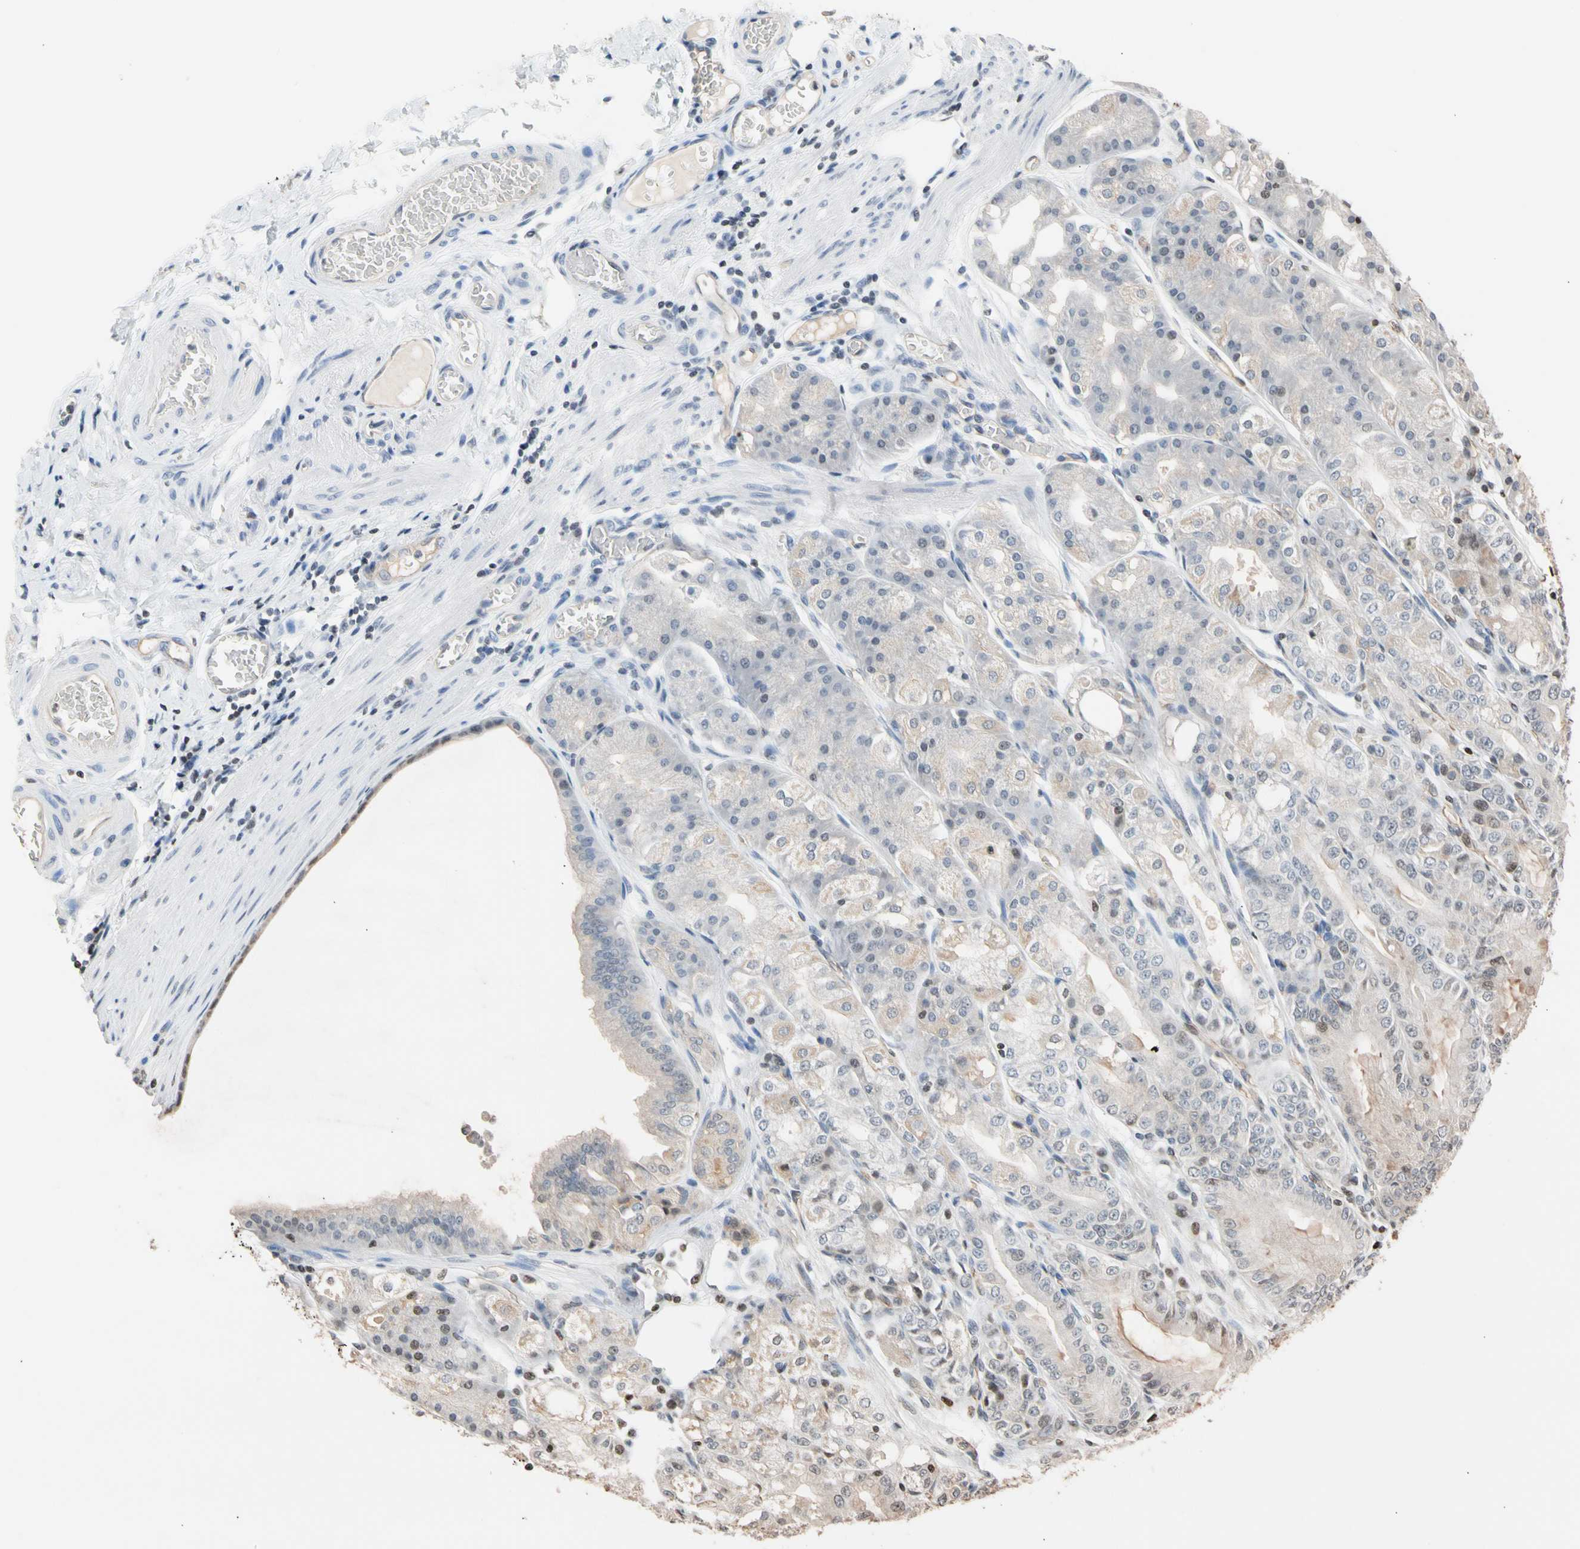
{"staining": {"intensity": "weak", "quantity": "25%-75%", "location": "cytoplasmic/membranous"}, "tissue": "stomach", "cell_type": "Glandular cells", "image_type": "normal", "snomed": [{"axis": "morphology", "description": "Normal tissue, NOS"}, {"axis": "topography", "description": "Stomach, lower"}], "caption": "Weak cytoplasmic/membranous staining for a protein is identified in approximately 25%-75% of glandular cells of normal stomach using immunohistochemistry.", "gene": "GPX4", "patient": {"sex": "male", "age": 71}}